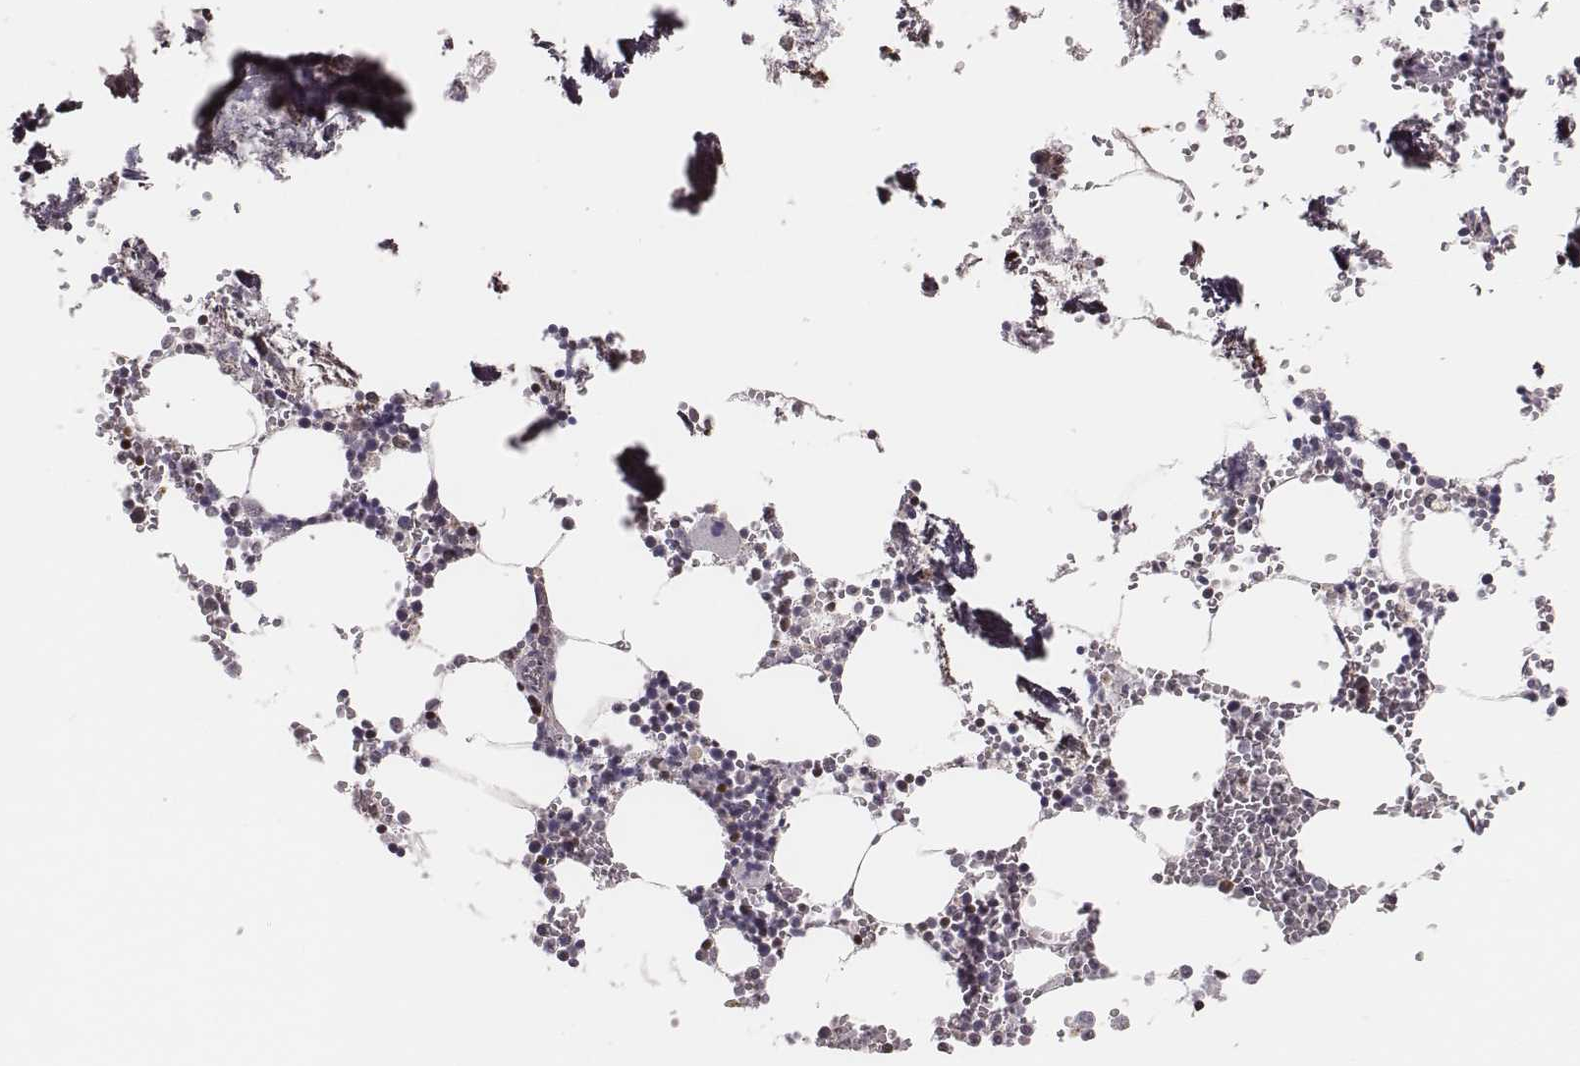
{"staining": {"intensity": "strong", "quantity": "25%-75%", "location": "nuclear"}, "tissue": "bone marrow", "cell_type": "Hematopoietic cells", "image_type": "normal", "snomed": [{"axis": "morphology", "description": "Normal tissue, NOS"}, {"axis": "topography", "description": "Bone marrow"}], "caption": "Bone marrow stained for a protein displays strong nuclear positivity in hematopoietic cells. (Stains: DAB in brown, nuclei in blue, Microscopy: brightfield microscopy at high magnification).", "gene": "WDR59", "patient": {"sex": "male", "age": 54}}